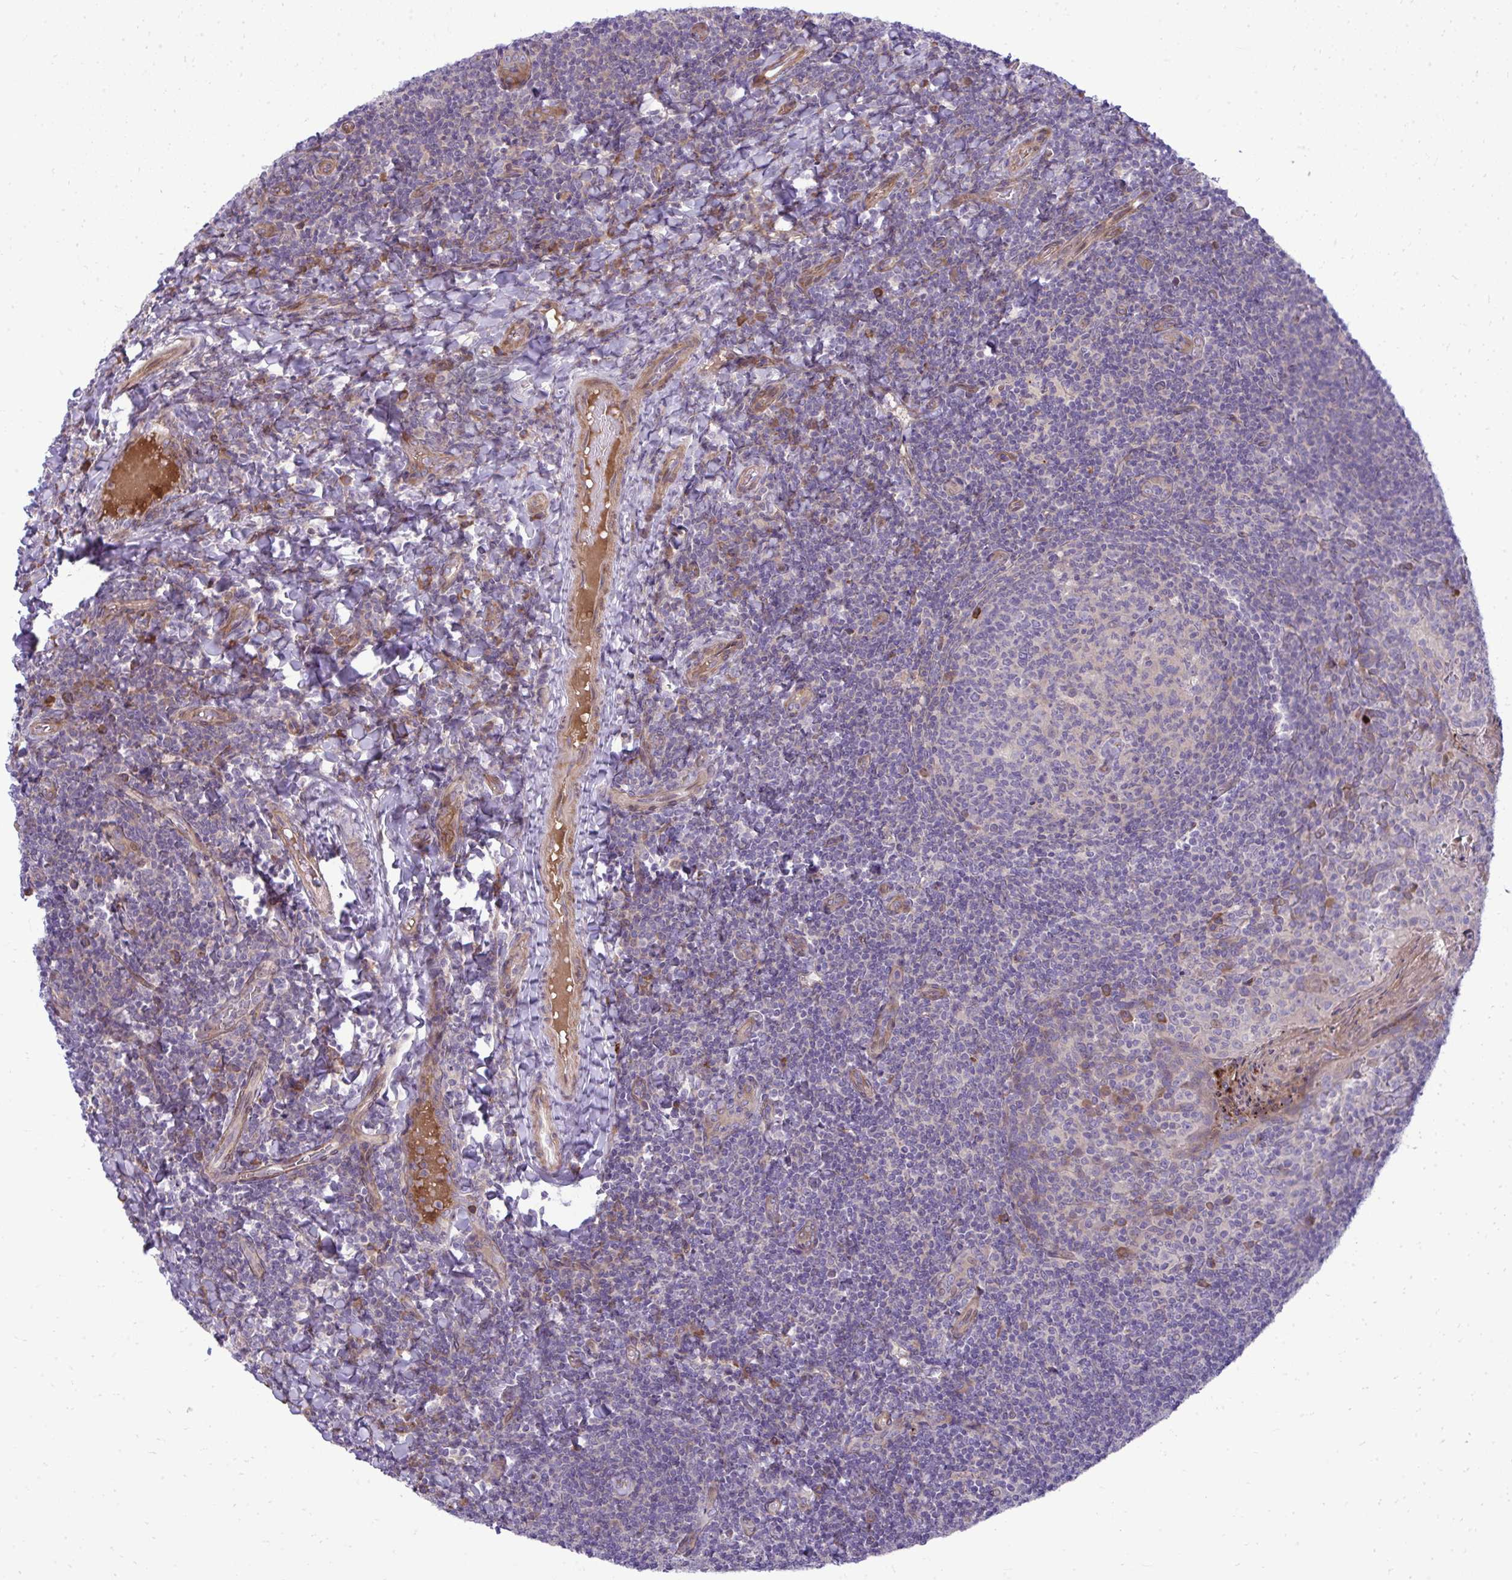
{"staining": {"intensity": "weak", "quantity": "<25%", "location": "cytoplasmic/membranous"}, "tissue": "tonsil", "cell_type": "Germinal center cells", "image_type": "normal", "snomed": [{"axis": "morphology", "description": "Normal tissue, NOS"}, {"axis": "topography", "description": "Tonsil"}], "caption": "Image shows no protein staining in germinal center cells of benign tonsil. (DAB immunohistochemistry (IHC) with hematoxylin counter stain).", "gene": "ZSCAN9", "patient": {"sex": "female", "age": 10}}